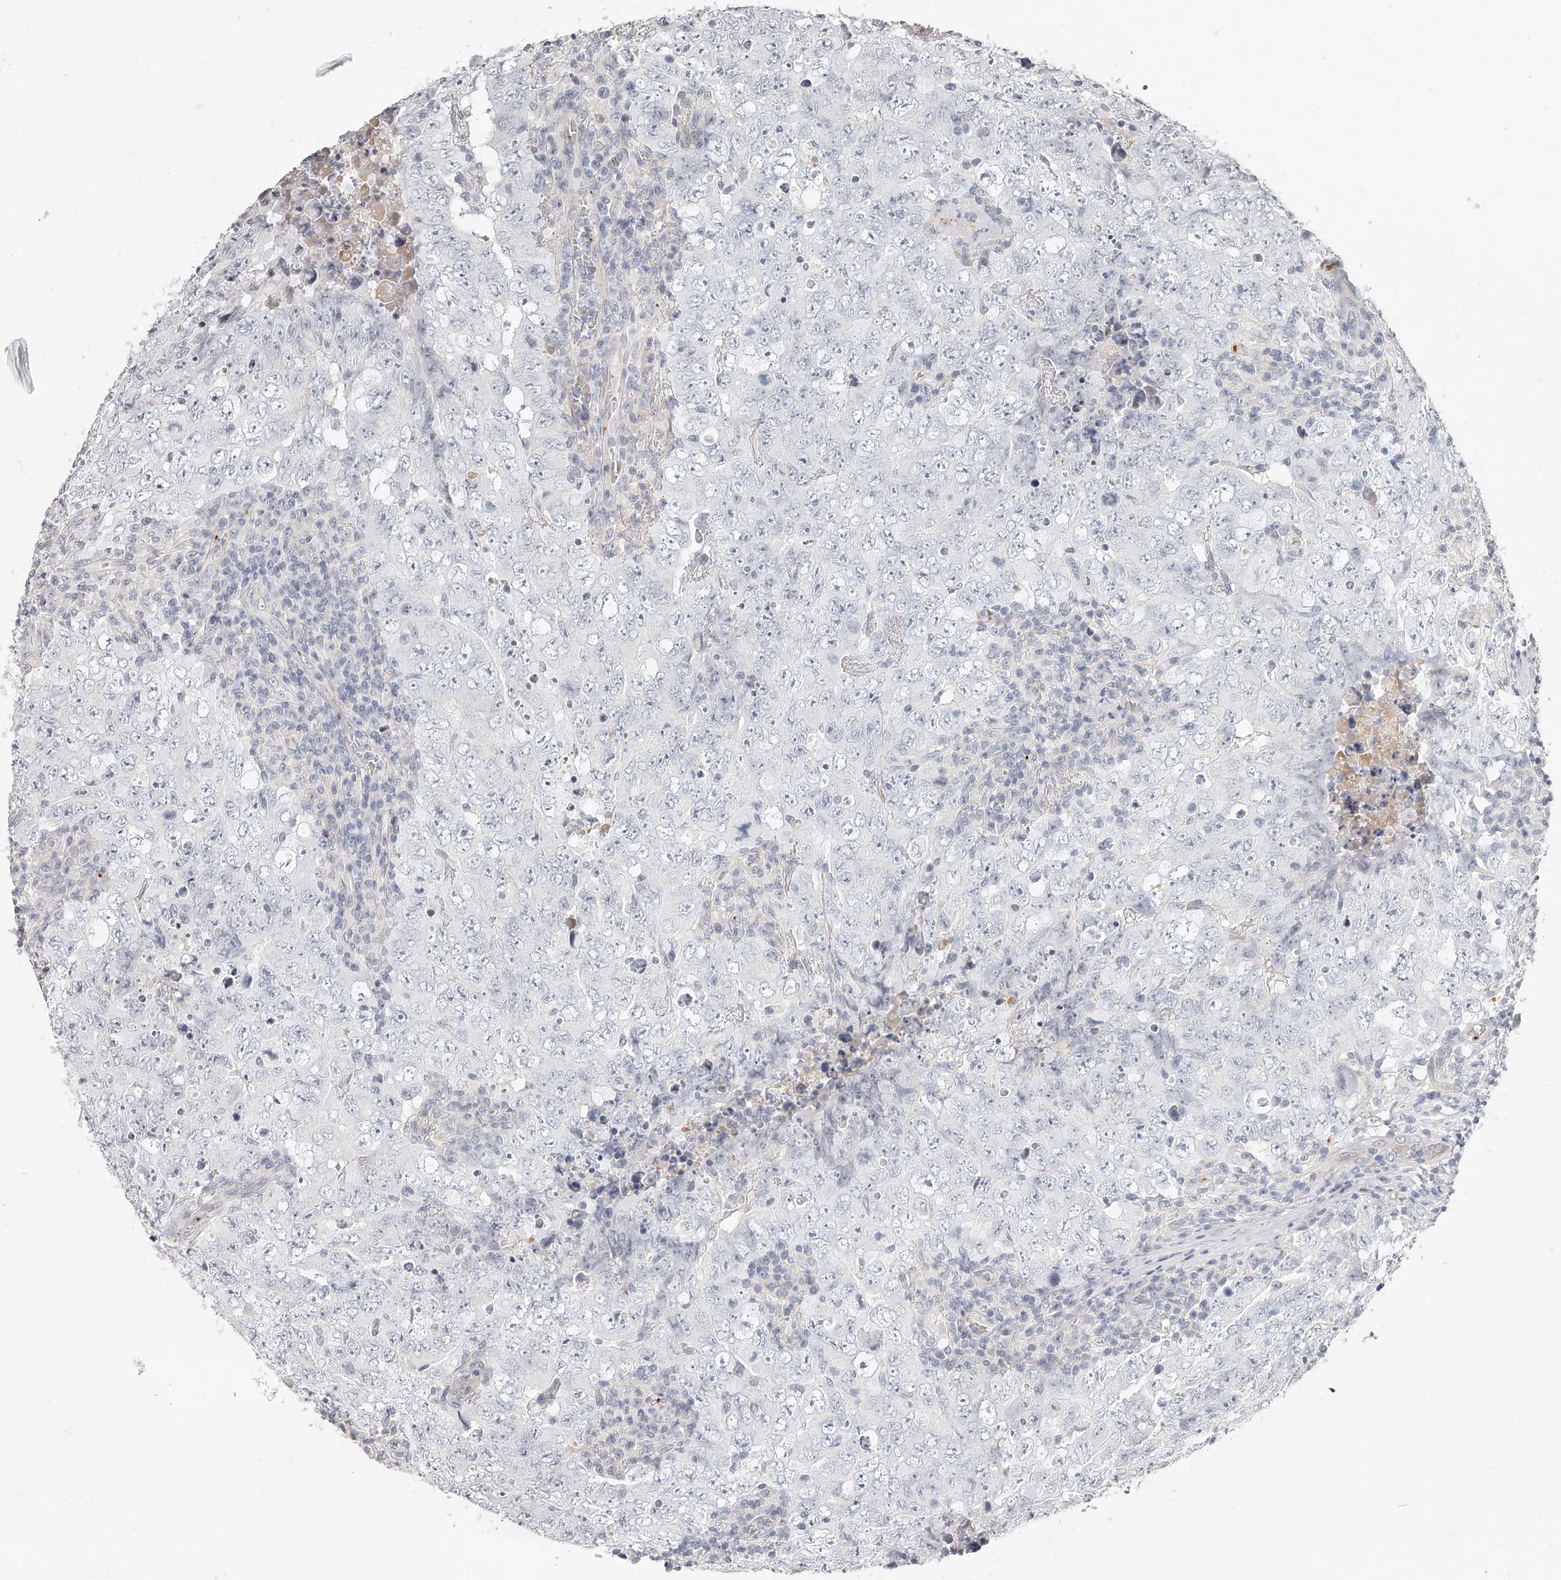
{"staining": {"intensity": "negative", "quantity": "none", "location": "none"}, "tissue": "testis cancer", "cell_type": "Tumor cells", "image_type": "cancer", "snomed": [{"axis": "morphology", "description": "Carcinoma, Embryonal, NOS"}, {"axis": "topography", "description": "Testis"}], "caption": "Protein analysis of testis embryonal carcinoma displays no significant expression in tumor cells. (IHC, brightfield microscopy, high magnification).", "gene": "ITGB3", "patient": {"sex": "male", "age": 26}}